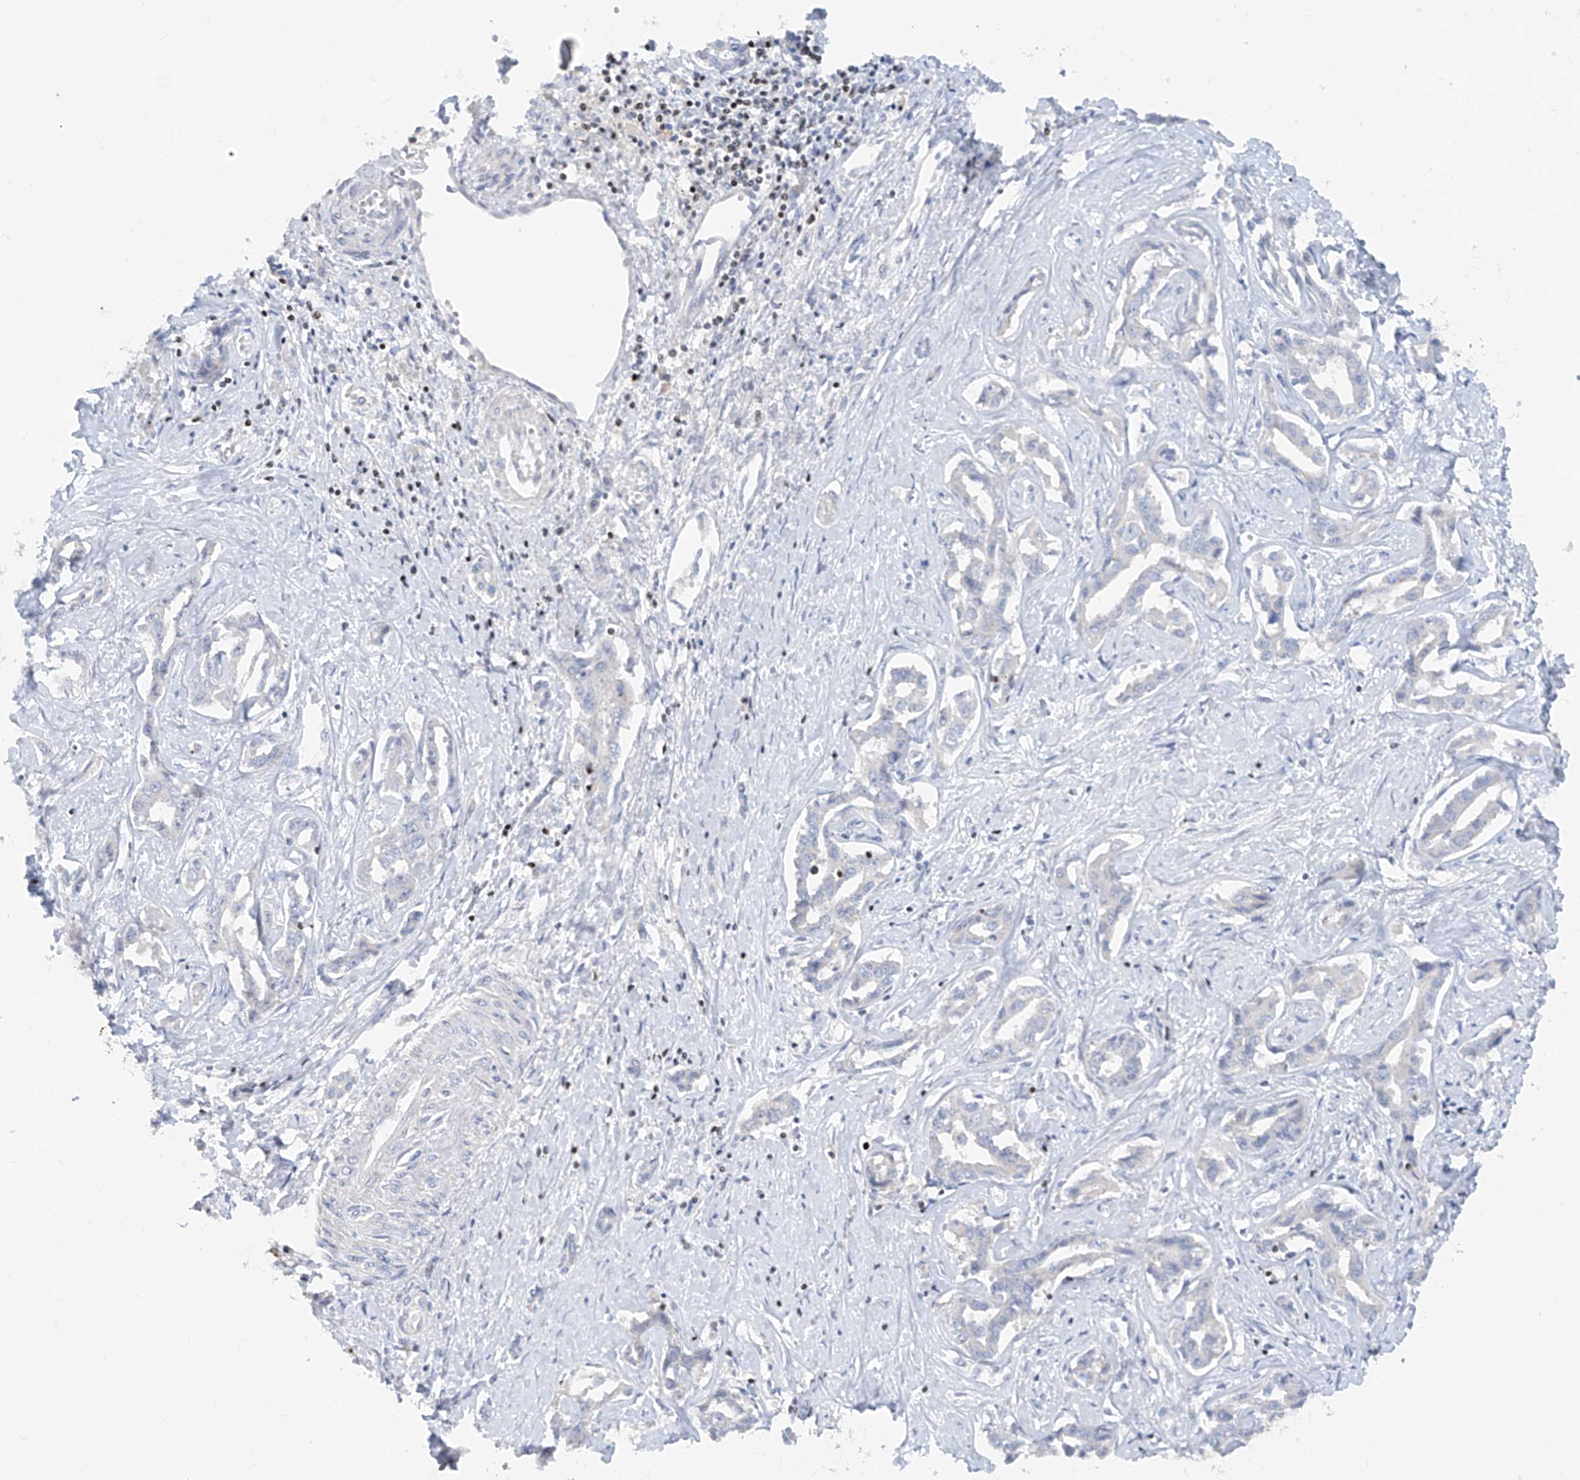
{"staining": {"intensity": "negative", "quantity": "none", "location": "none"}, "tissue": "liver cancer", "cell_type": "Tumor cells", "image_type": "cancer", "snomed": [{"axis": "morphology", "description": "Cholangiocarcinoma"}, {"axis": "topography", "description": "Liver"}], "caption": "Protein analysis of cholangiocarcinoma (liver) exhibits no significant expression in tumor cells. (DAB (3,3'-diaminobenzidine) immunohistochemistry (IHC) with hematoxylin counter stain).", "gene": "TBX21", "patient": {"sex": "male", "age": 59}}